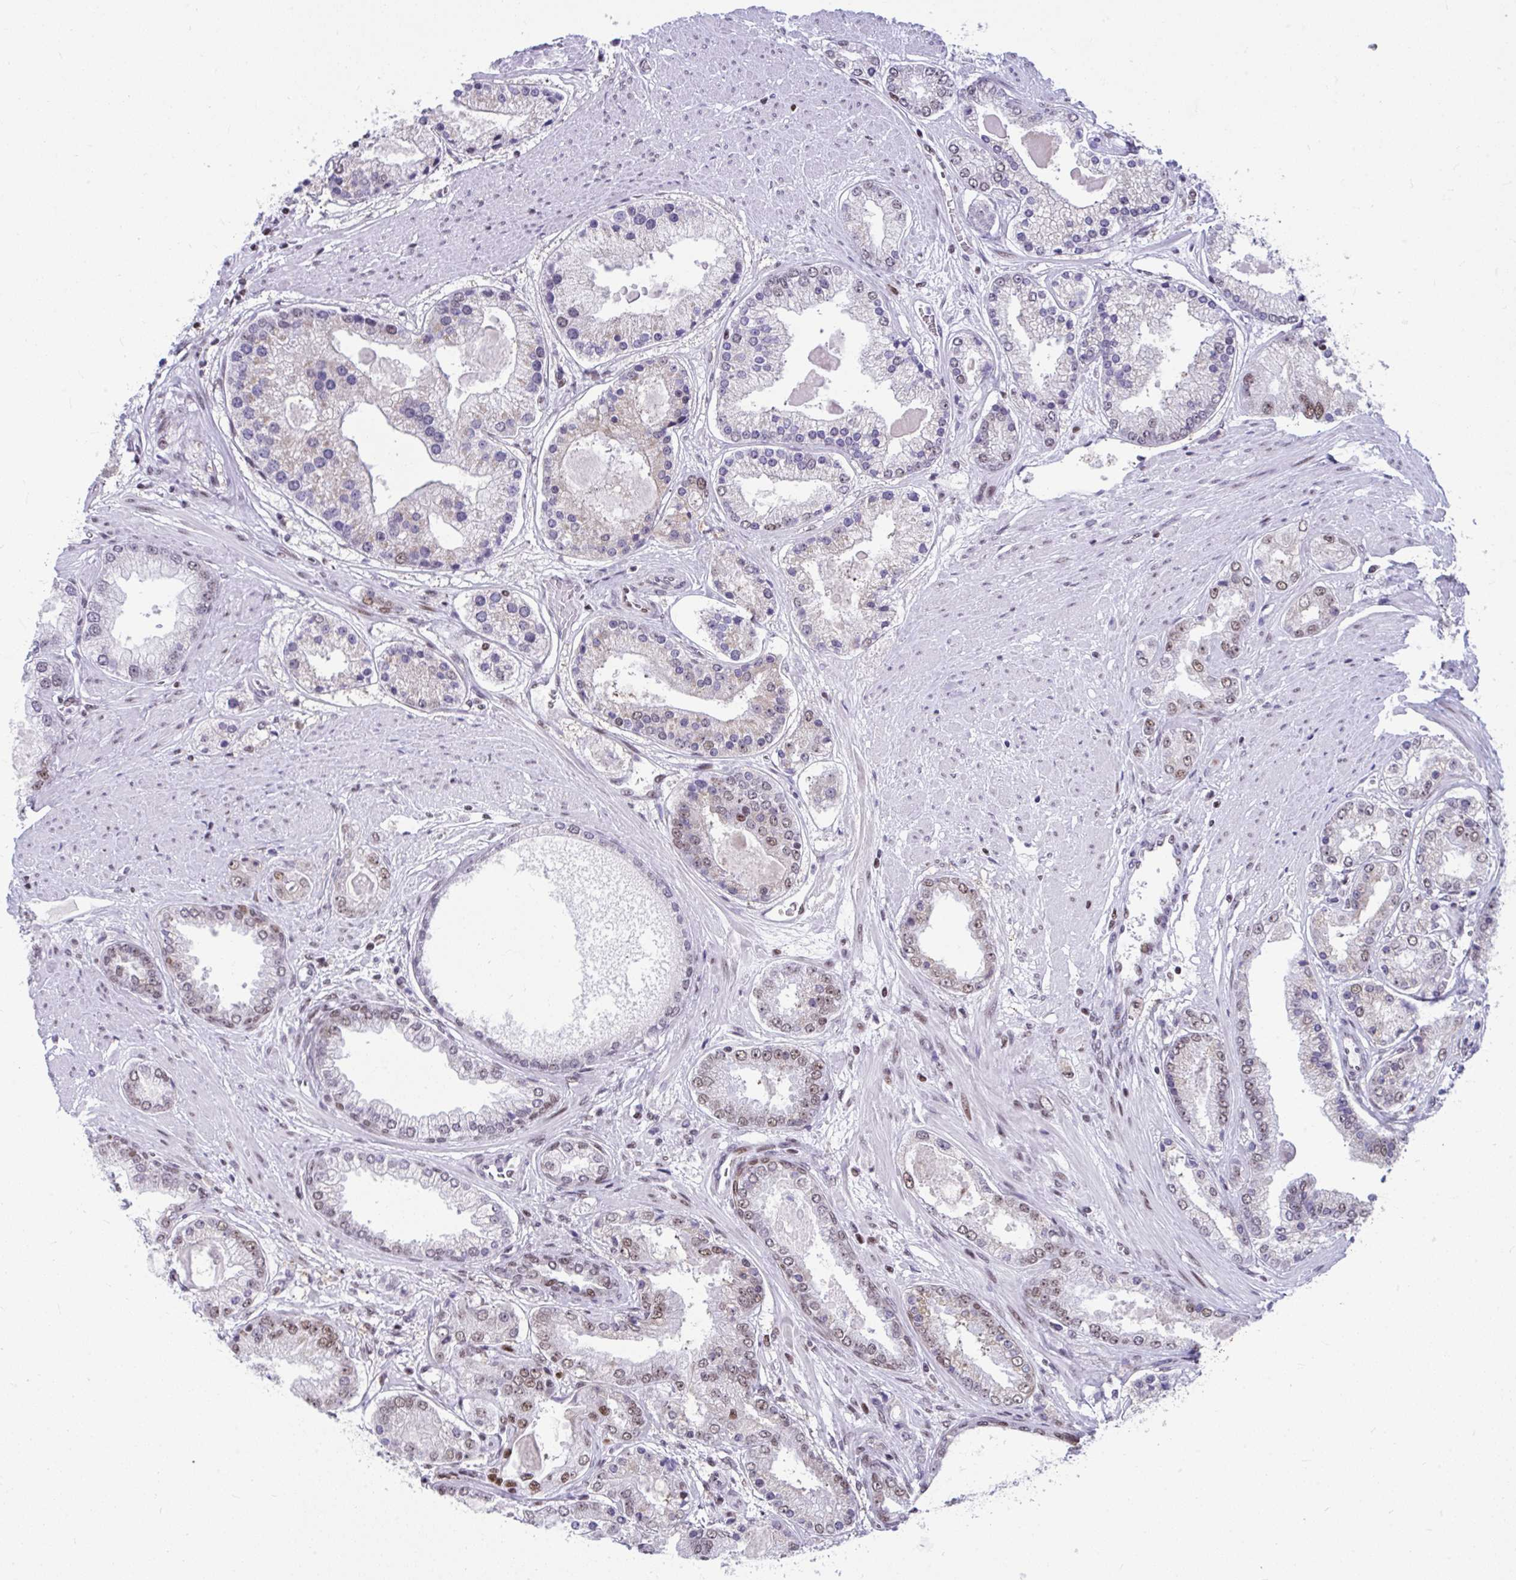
{"staining": {"intensity": "weak", "quantity": "<25%", "location": "nuclear"}, "tissue": "prostate cancer", "cell_type": "Tumor cells", "image_type": "cancer", "snomed": [{"axis": "morphology", "description": "Adenocarcinoma, High grade"}, {"axis": "topography", "description": "Prostate"}], "caption": "DAB (3,3'-diaminobenzidine) immunohistochemical staining of human prostate cancer reveals no significant expression in tumor cells.", "gene": "SLC35C2", "patient": {"sex": "male", "age": 67}}